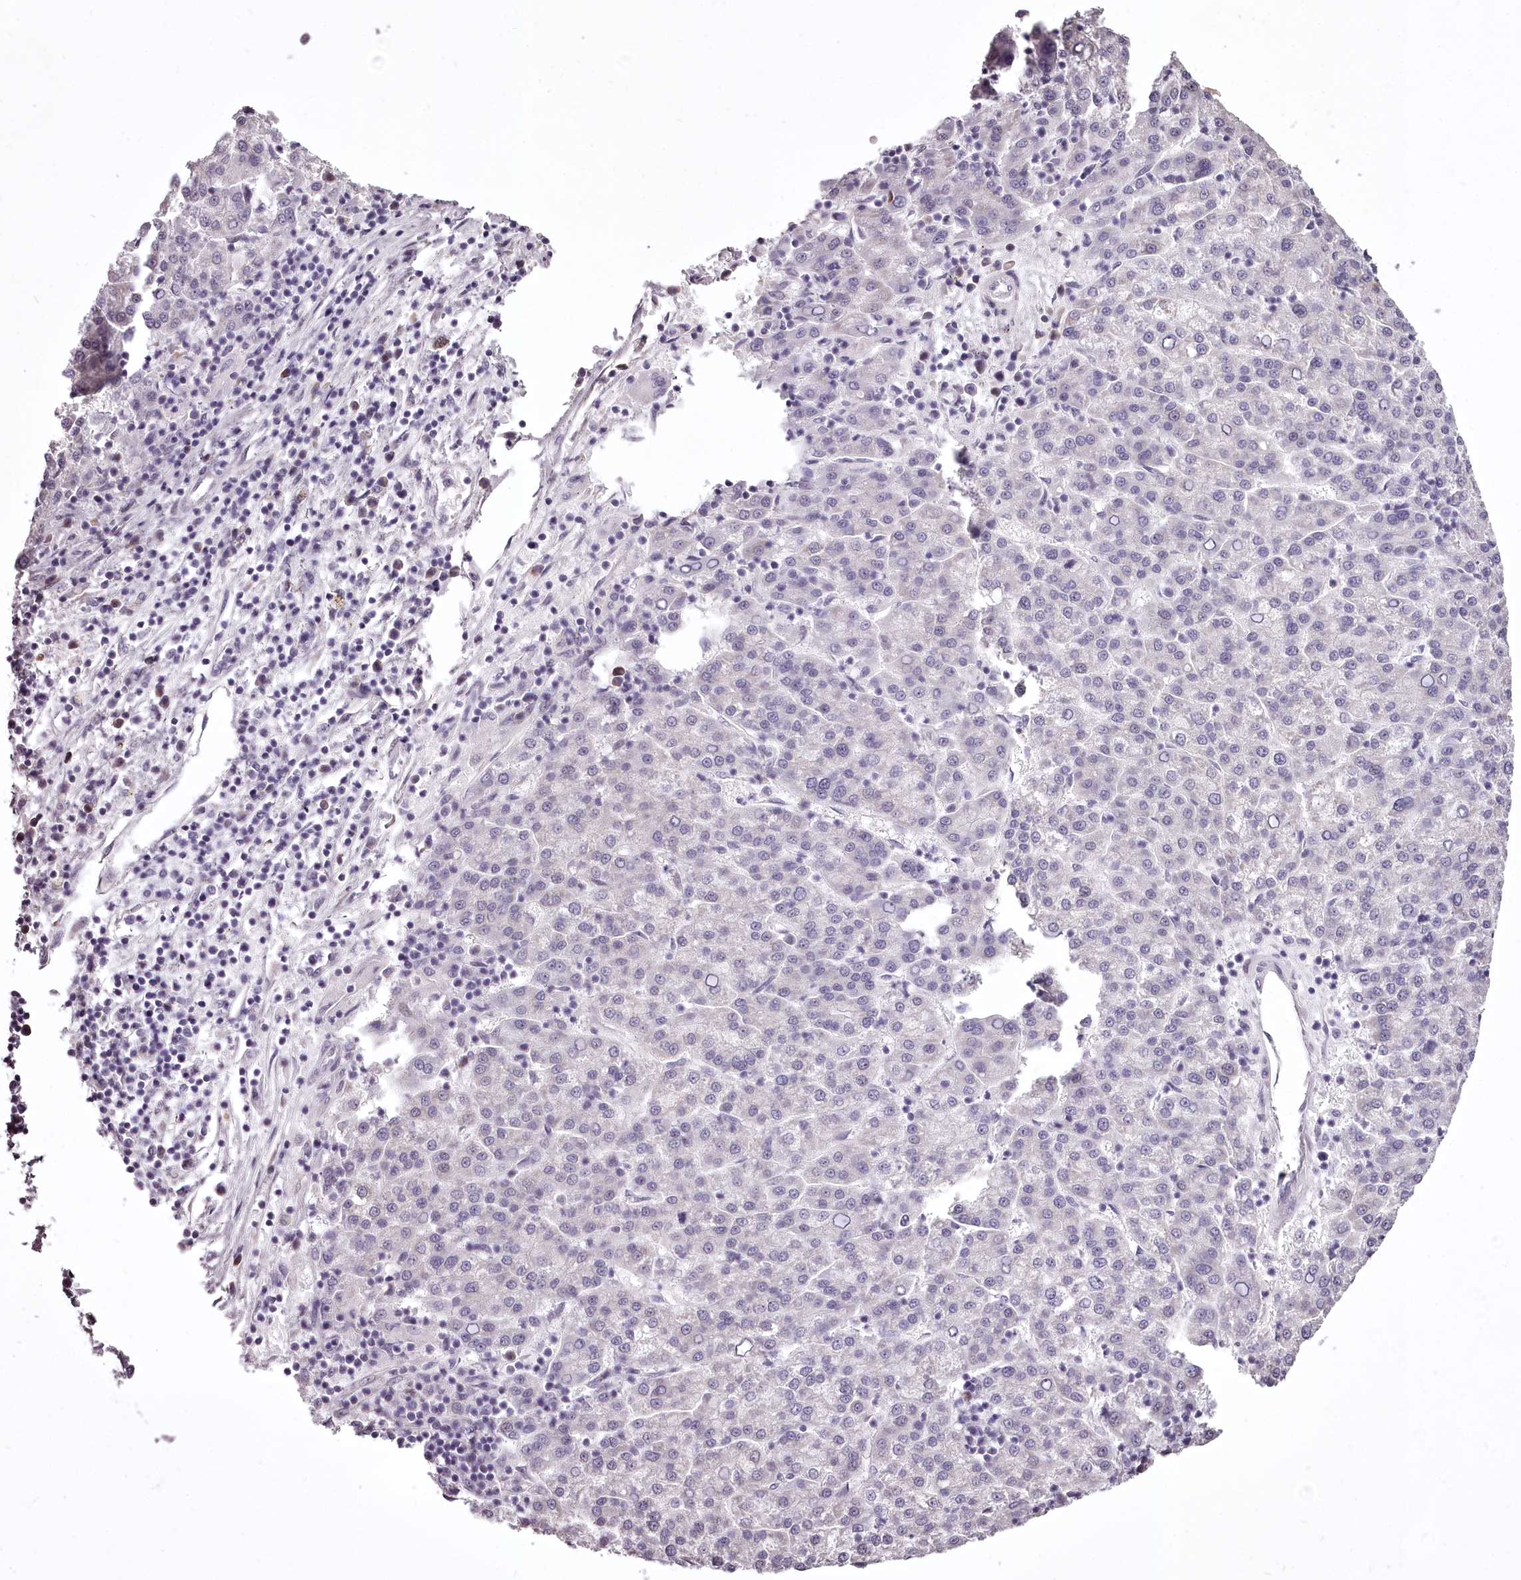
{"staining": {"intensity": "negative", "quantity": "none", "location": "none"}, "tissue": "liver cancer", "cell_type": "Tumor cells", "image_type": "cancer", "snomed": [{"axis": "morphology", "description": "Carcinoma, Hepatocellular, NOS"}, {"axis": "topography", "description": "Liver"}], "caption": "There is no significant positivity in tumor cells of liver cancer.", "gene": "C1orf56", "patient": {"sex": "female", "age": 58}}